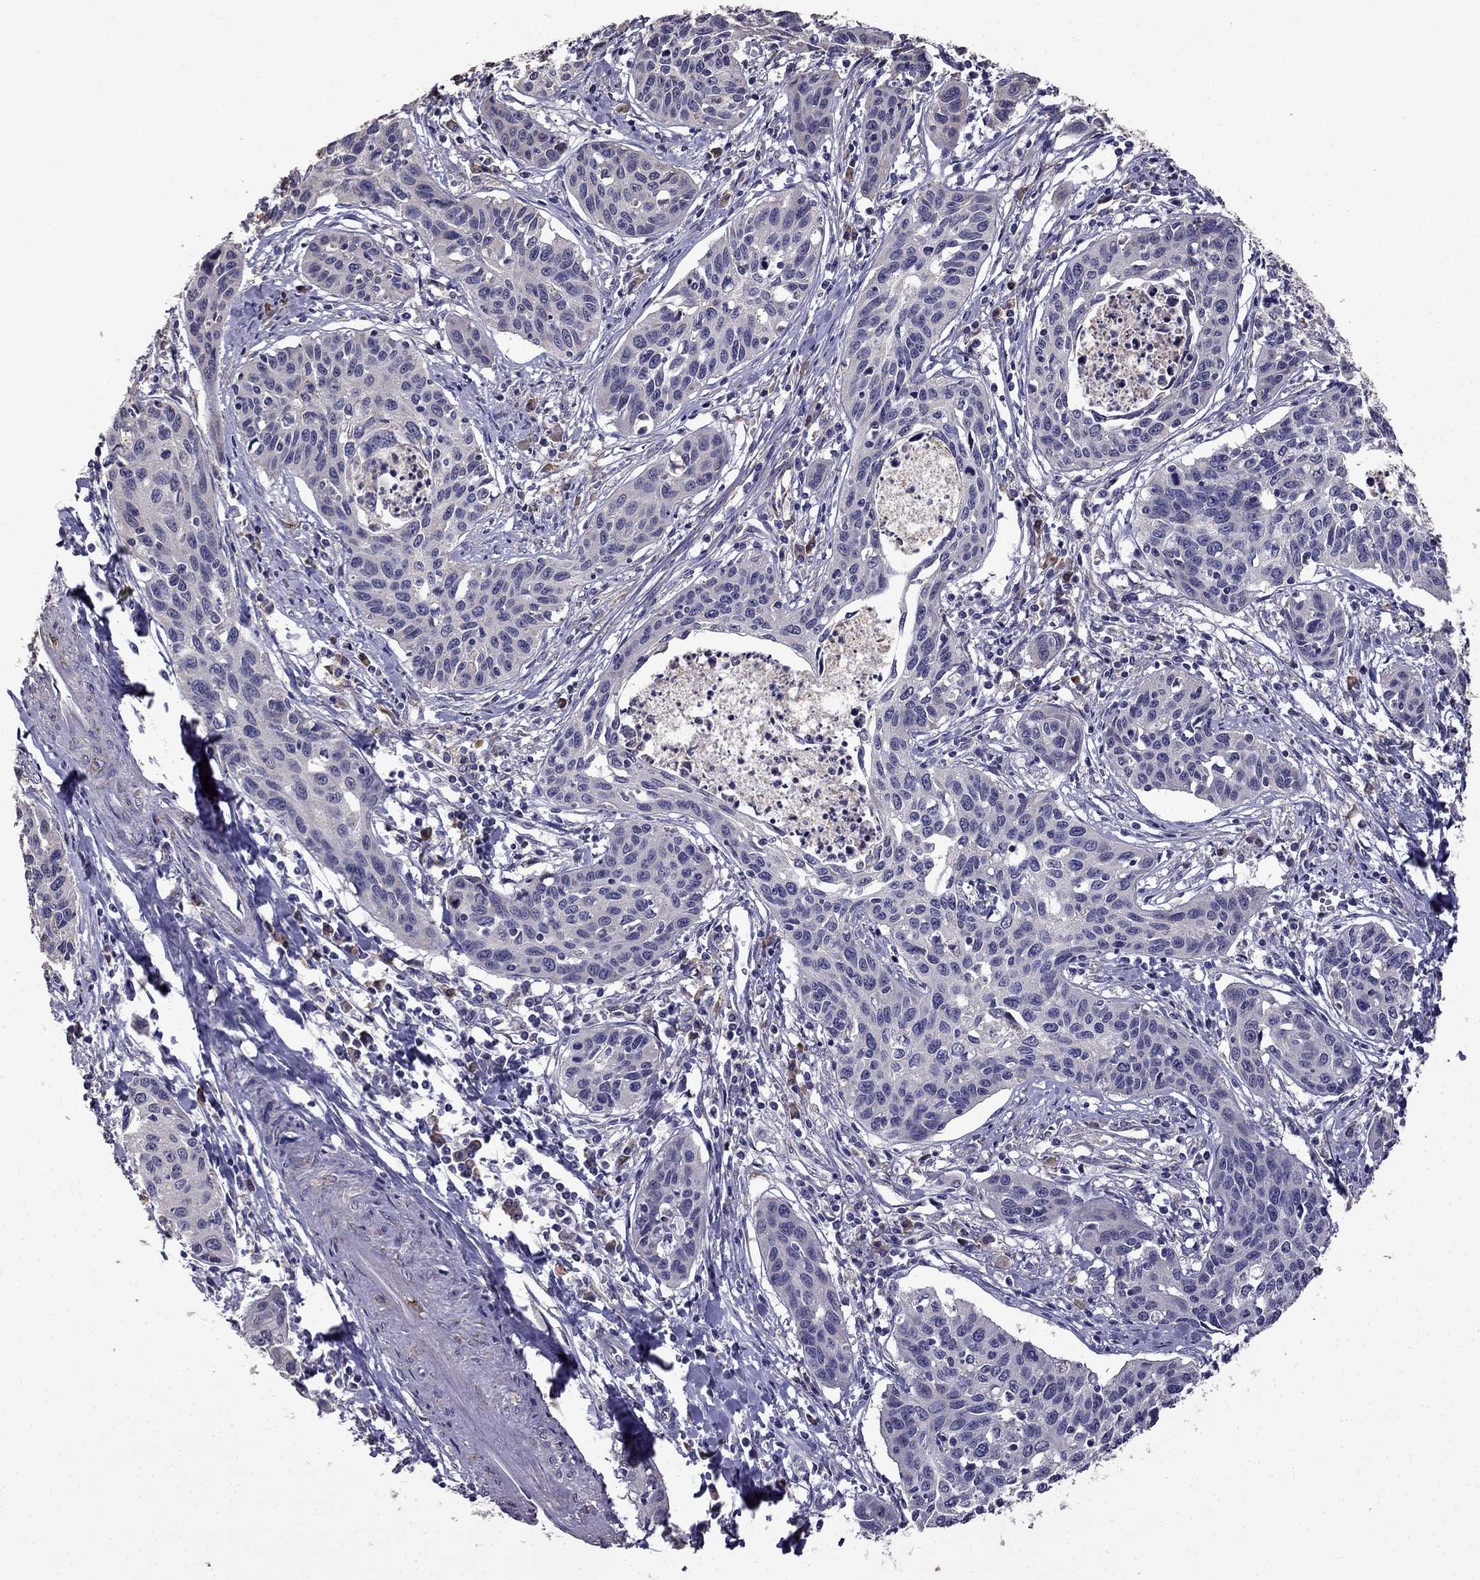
{"staining": {"intensity": "negative", "quantity": "none", "location": "none"}, "tissue": "cervical cancer", "cell_type": "Tumor cells", "image_type": "cancer", "snomed": [{"axis": "morphology", "description": "Squamous cell carcinoma, NOS"}, {"axis": "topography", "description": "Cervix"}], "caption": "Immunohistochemistry of human cervical cancer exhibits no staining in tumor cells.", "gene": "CDH9", "patient": {"sex": "female", "age": 31}}